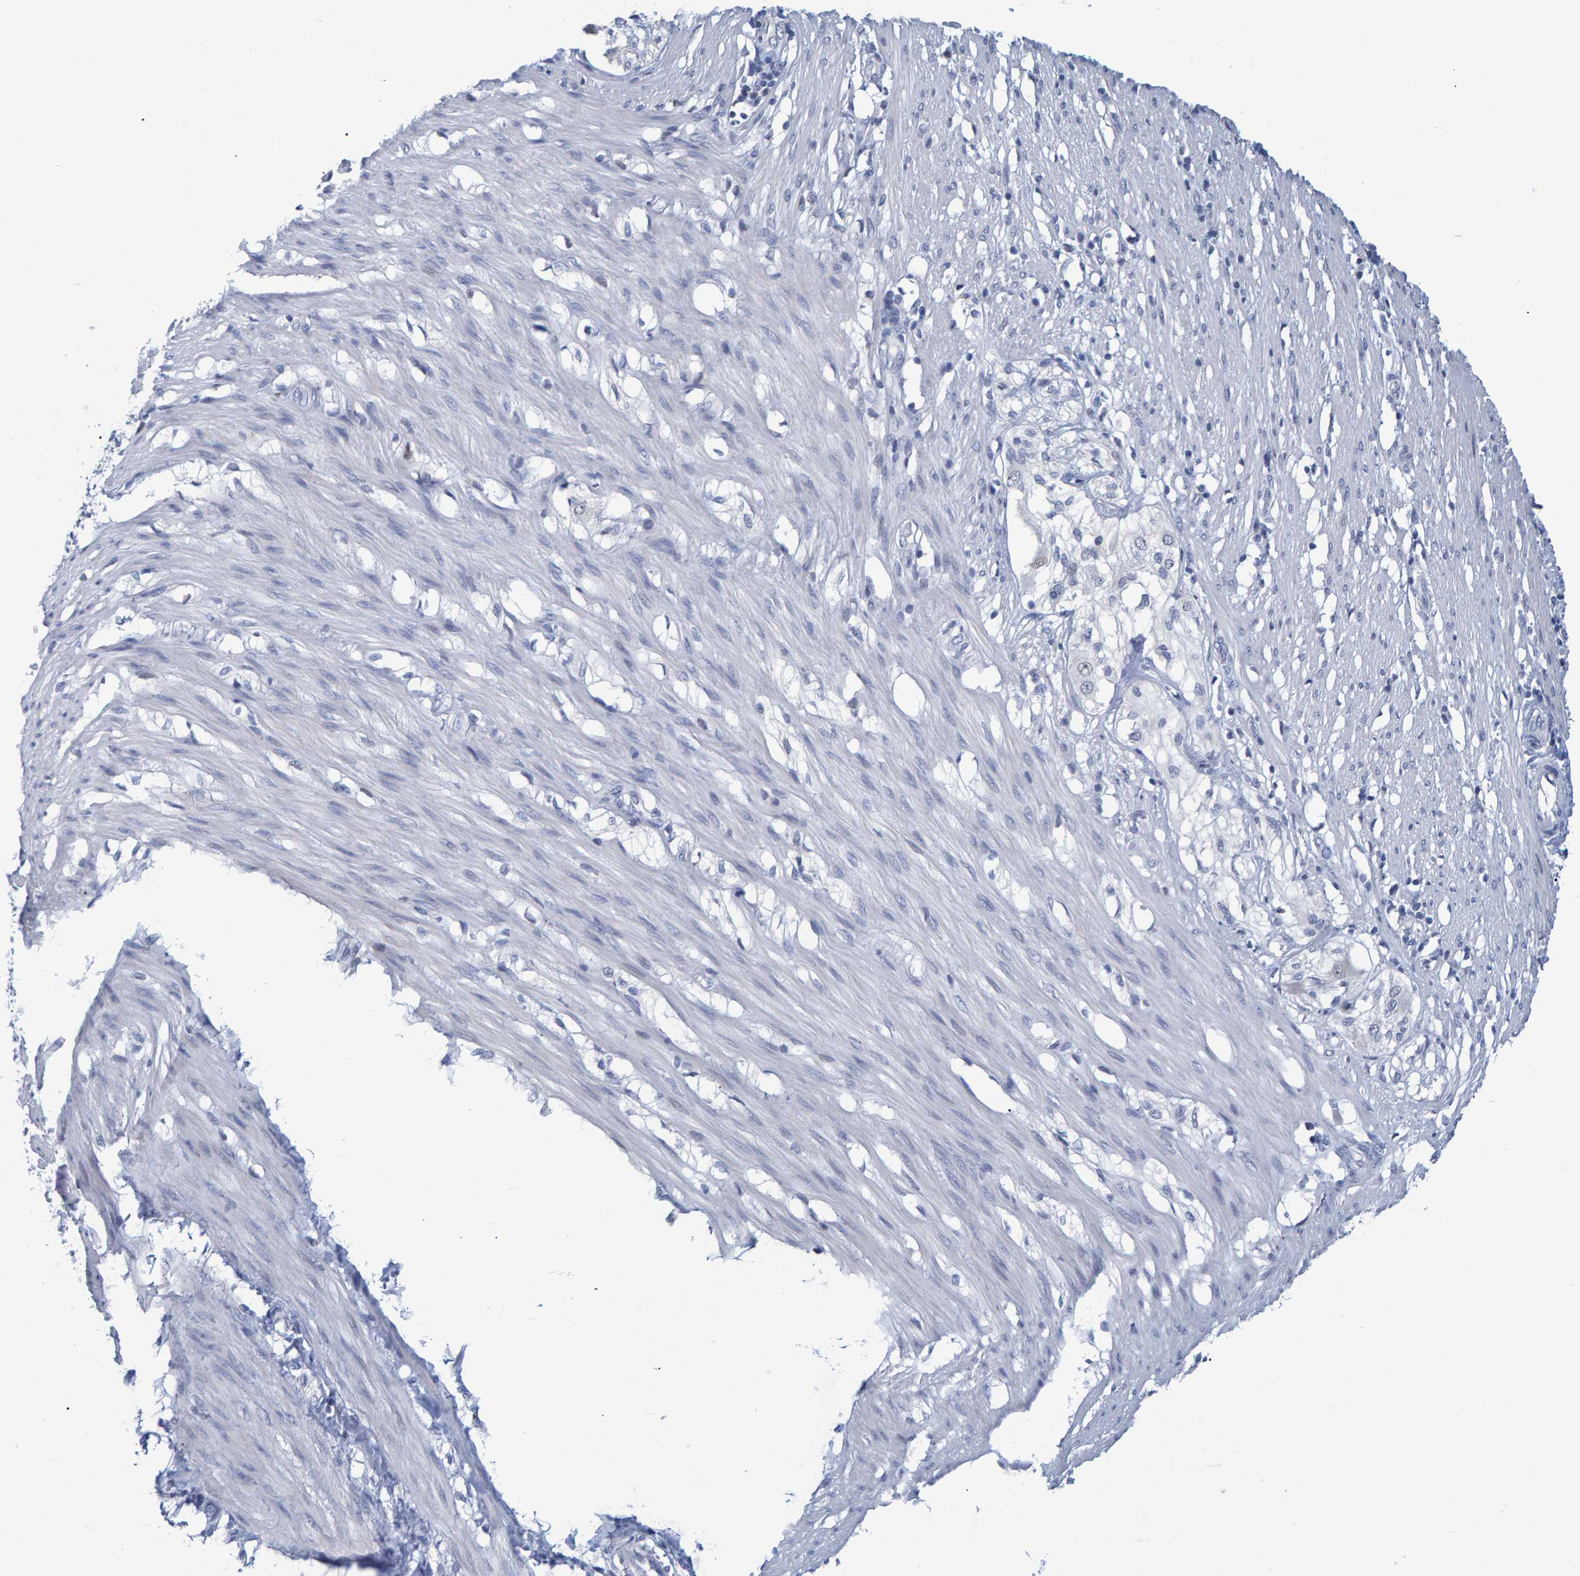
{"staining": {"intensity": "negative", "quantity": "none", "location": "none"}, "tissue": "smooth muscle", "cell_type": "Smooth muscle cells", "image_type": "normal", "snomed": [{"axis": "morphology", "description": "Normal tissue, NOS"}, {"axis": "morphology", "description": "Adenocarcinoma, NOS"}, {"axis": "topography", "description": "Smooth muscle"}, {"axis": "topography", "description": "Colon"}], "caption": "A high-resolution histopathology image shows immunohistochemistry (IHC) staining of benign smooth muscle, which reveals no significant positivity in smooth muscle cells. (Stains: DAB immunohistochemistry with hematoxylin counter stain, Microscopy: brightfield microscopy at high magnification).", "gene": "PROCA1", "patient": {"sex": "male", "age": 14}}